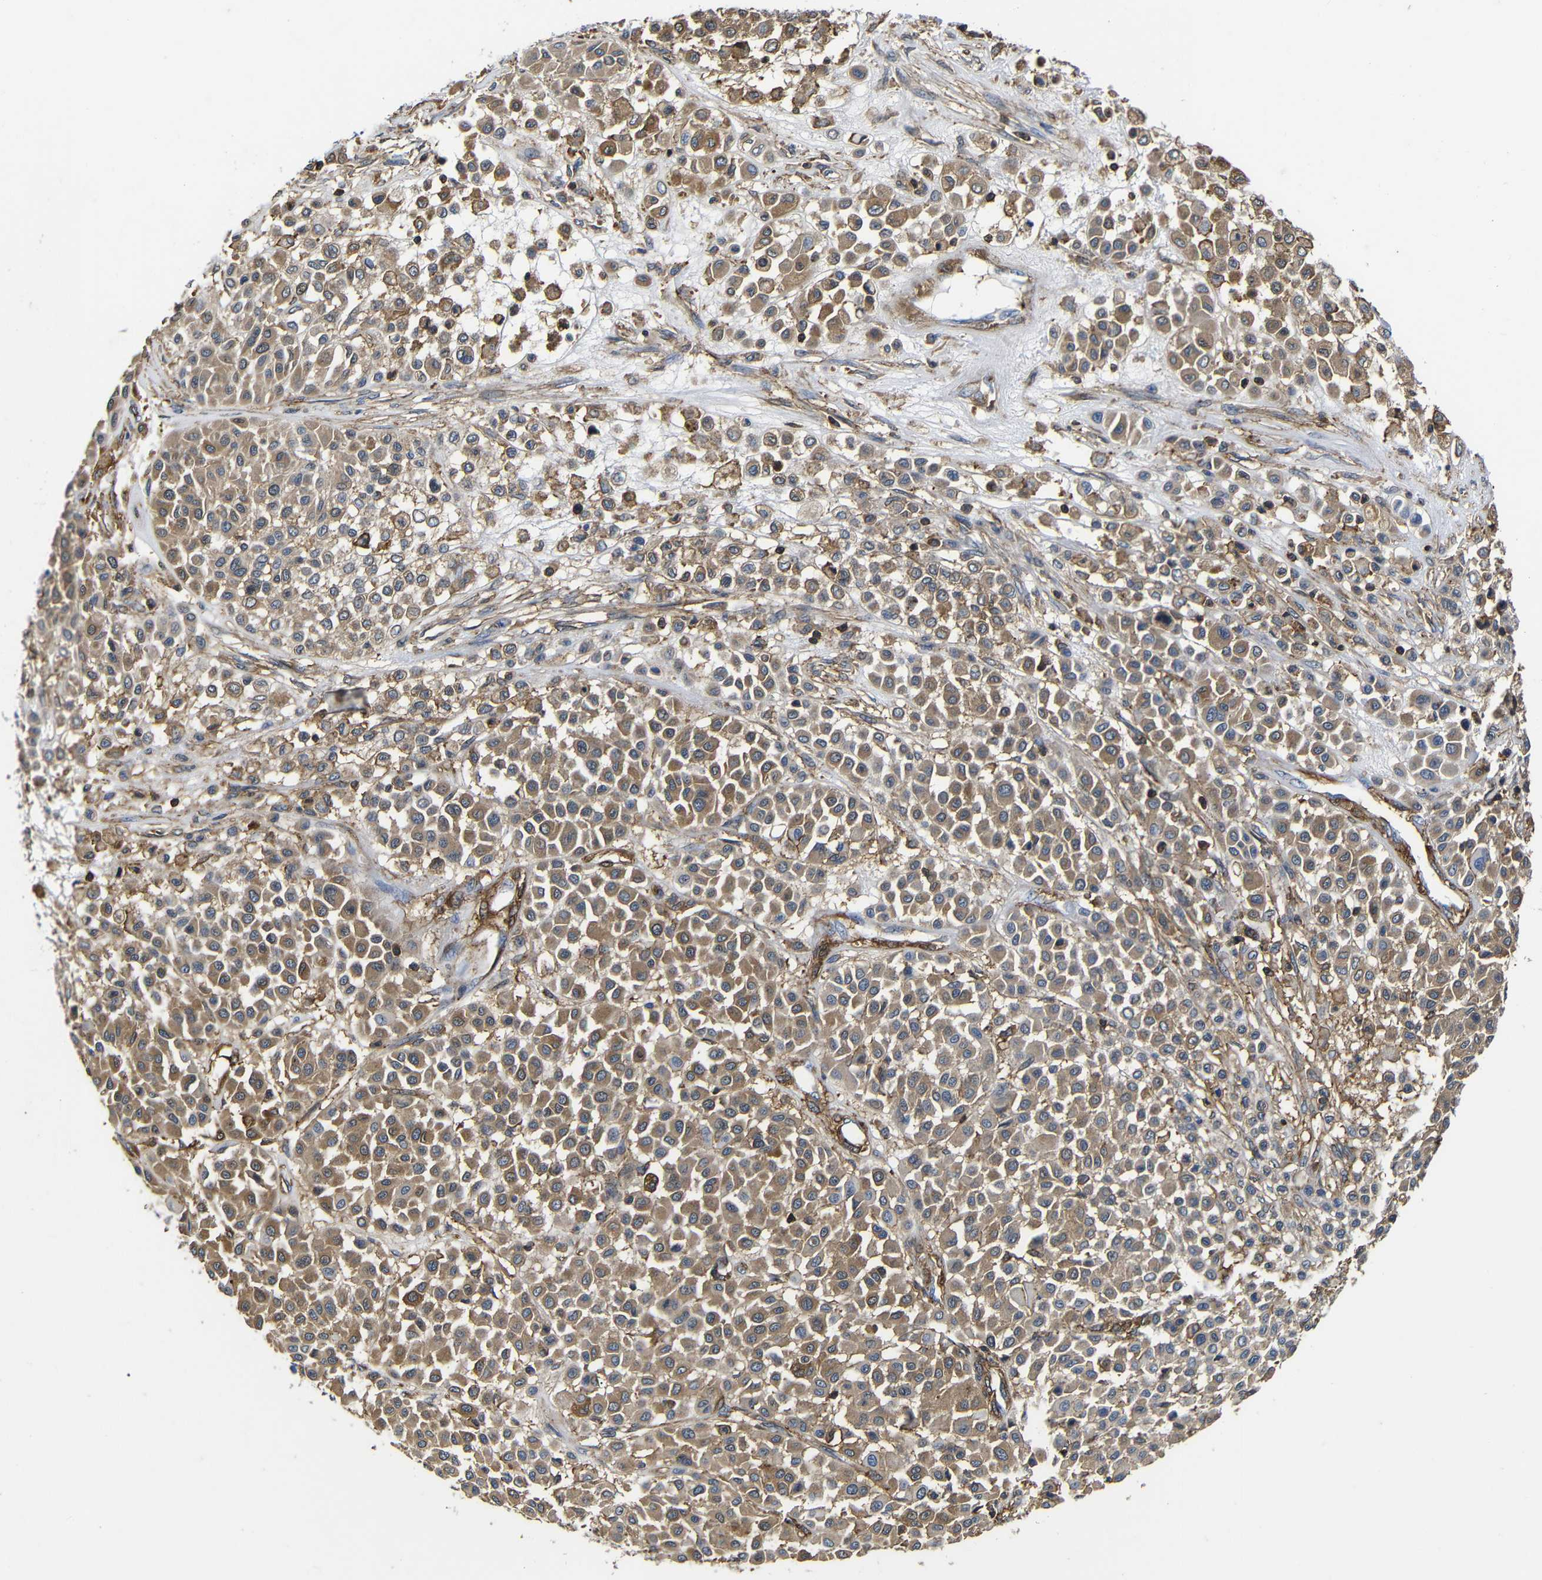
{"staining": {"intensity": "moderate", "quantity": ">75%", "location": "cytoplasmic/membranous"}, "tissue": "melanoma", "cell_type": "Tumor cells", "image_type": "cancer", "snomed": [{"axis": "morphology", "description": "Malignant melanoma, Metastatic site"}, {"axis": "topography", "description": "Soft tissue"}], "caption": "Immunohistochemistry (IHC) (DAB) staining of human malignant melanoma (metastatic site) reveals moderate cytoplasmic/membranous protein expression in approximately >75% of tumor cells.", "gene": "PI4KA", "patient": {"sex": "male", "age": 41}}